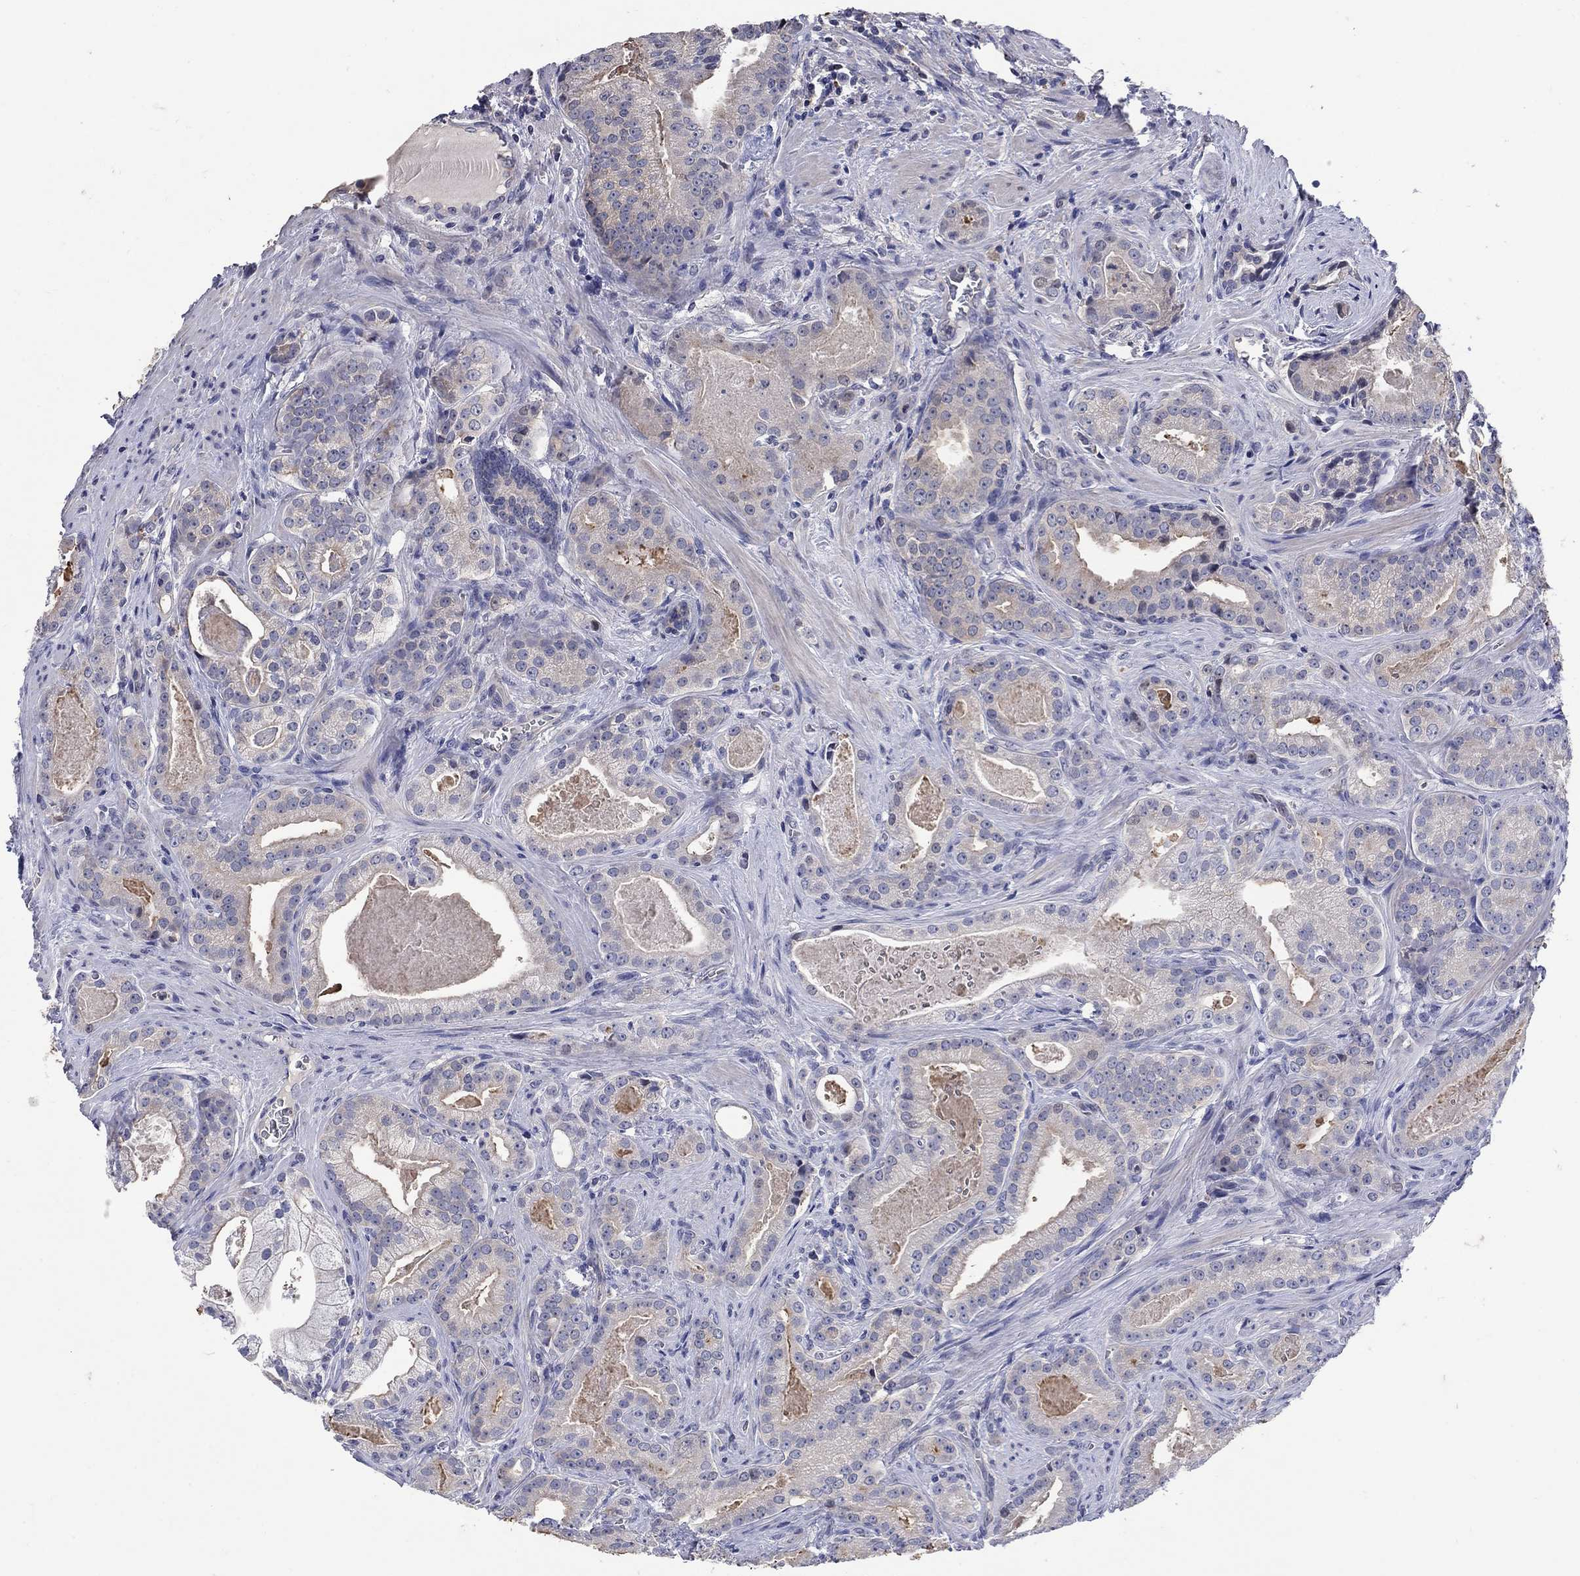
{"staining": {"intensity": "weak", "quantity": "<25%", "location": "cytoplasmic/membranous"}, "tissue": "prostate cancer", "cell_type": "Tumor cells", "image_type": "cancer", "snomed": [{"axis": "morphology", "description": "Adenocarcinoma, NOS"}, {"axis": "topography", "description": "Prostate"}], "caption": "Prostate cancer (adenocarcinoma) stained for a protein using immunohistochemistry exhibits no staining tumor cells.", "gene": "CETN1", "patient": {"sex": "male", "age": 61}}